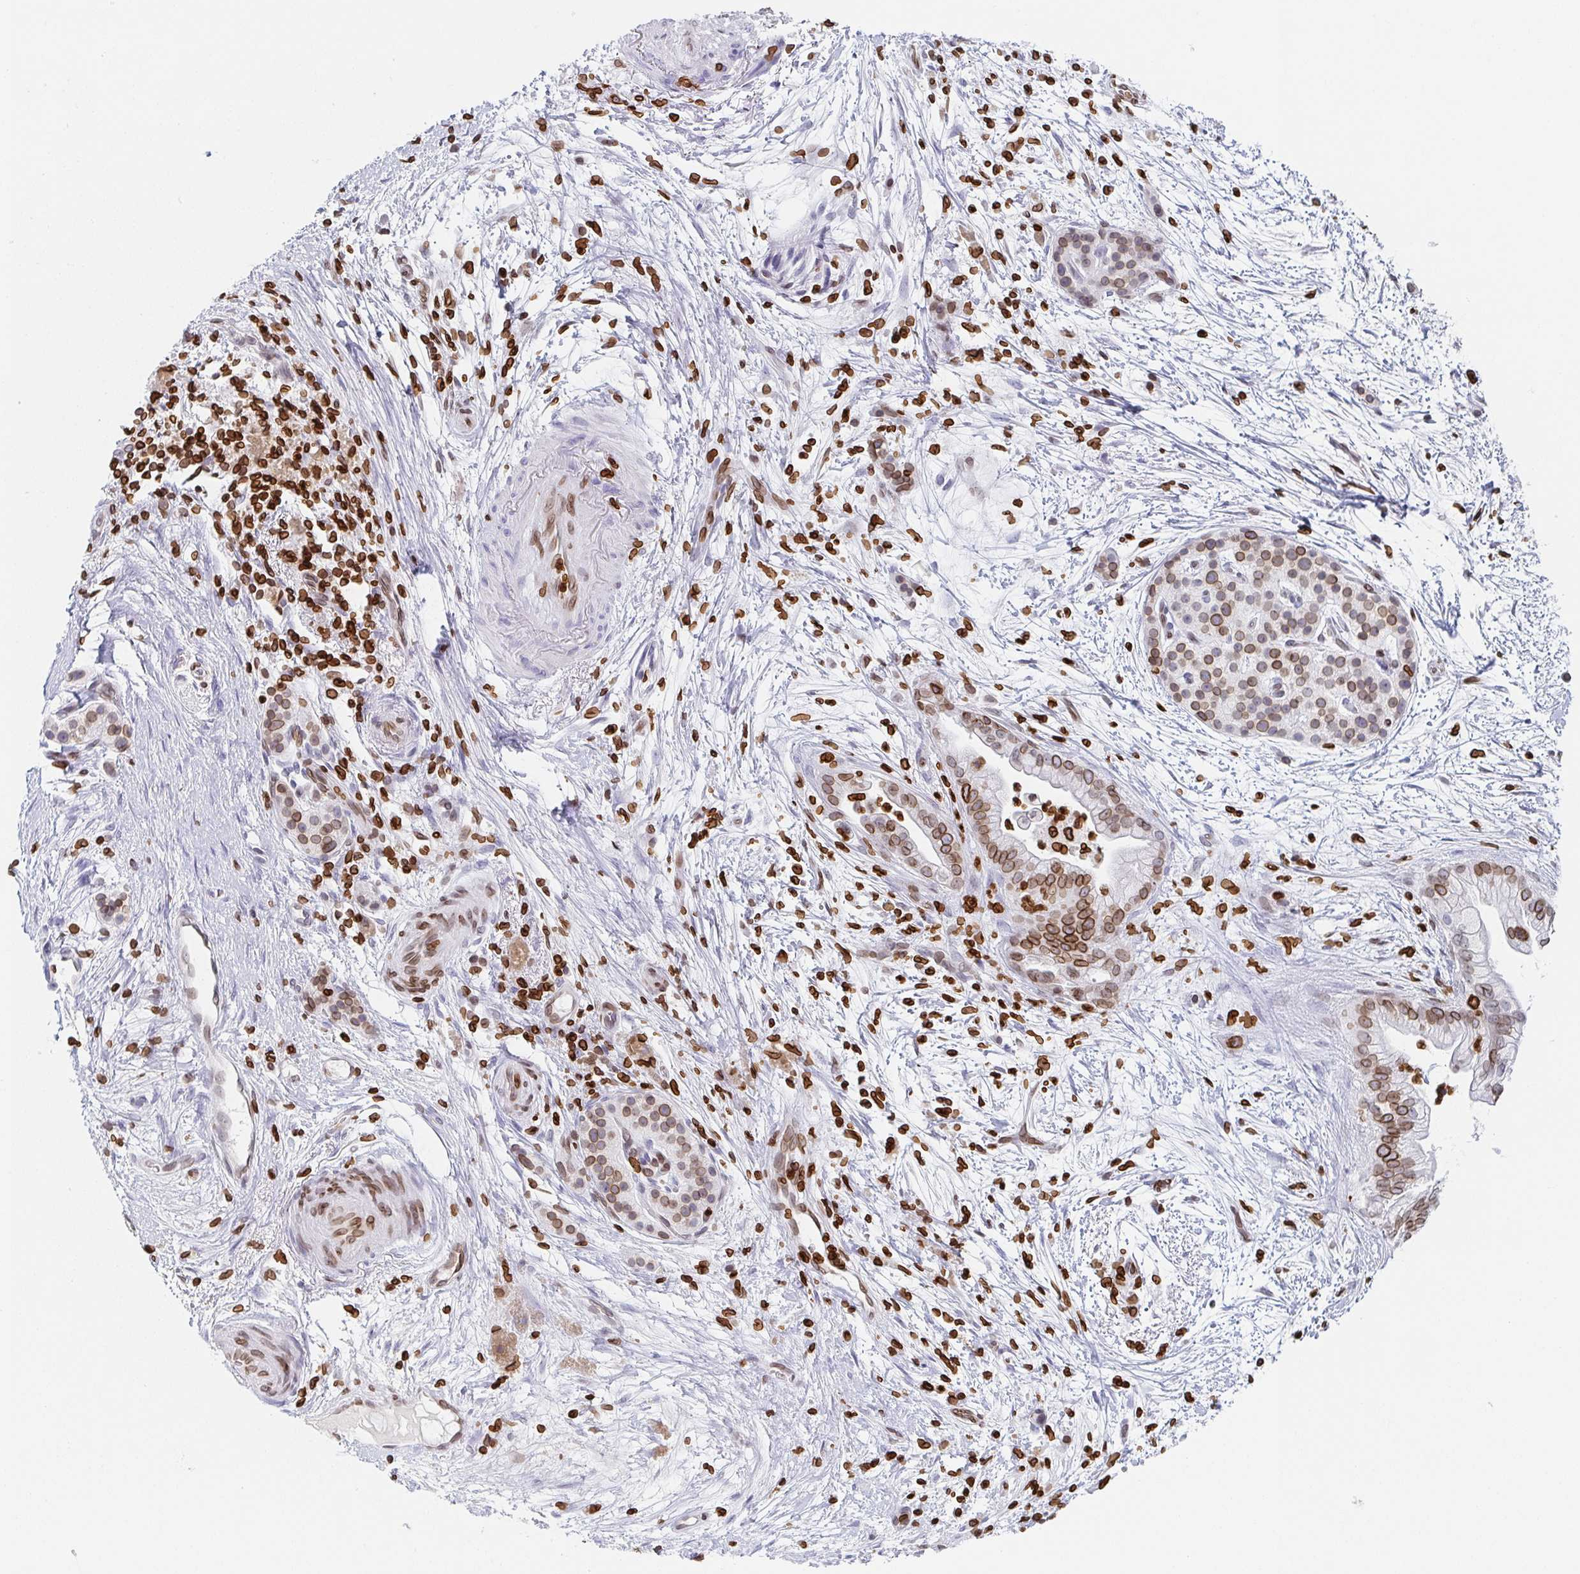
{"staining": {"intensity": "moderate", "quantity": ">75%", "location": "cytoplasmic/membranous,nuclear"}, "tissue": "pancreatic cancer", "cell_type": "Tumor cells", "image_type": "cancer", "snomed": [{"axis": "morphology", "description": "Adenocarcinoma, NOS"}, {"axis": "topography", "description": "Pancreas"}], "caption": "Pancreatic cancer was stained to show a protein in brown. There is medium levels of moderate cytoplasmic/membranous and nuclear staining in approximately >75% of tumor cells. The staining was performed using DAB to visualize the protein expression in brown, while the nuclei were stained in blue with hematoxylin (Magnification: 20x).", "gene": "BTBD7", "patient": {"sex": "female", "age": 69}}